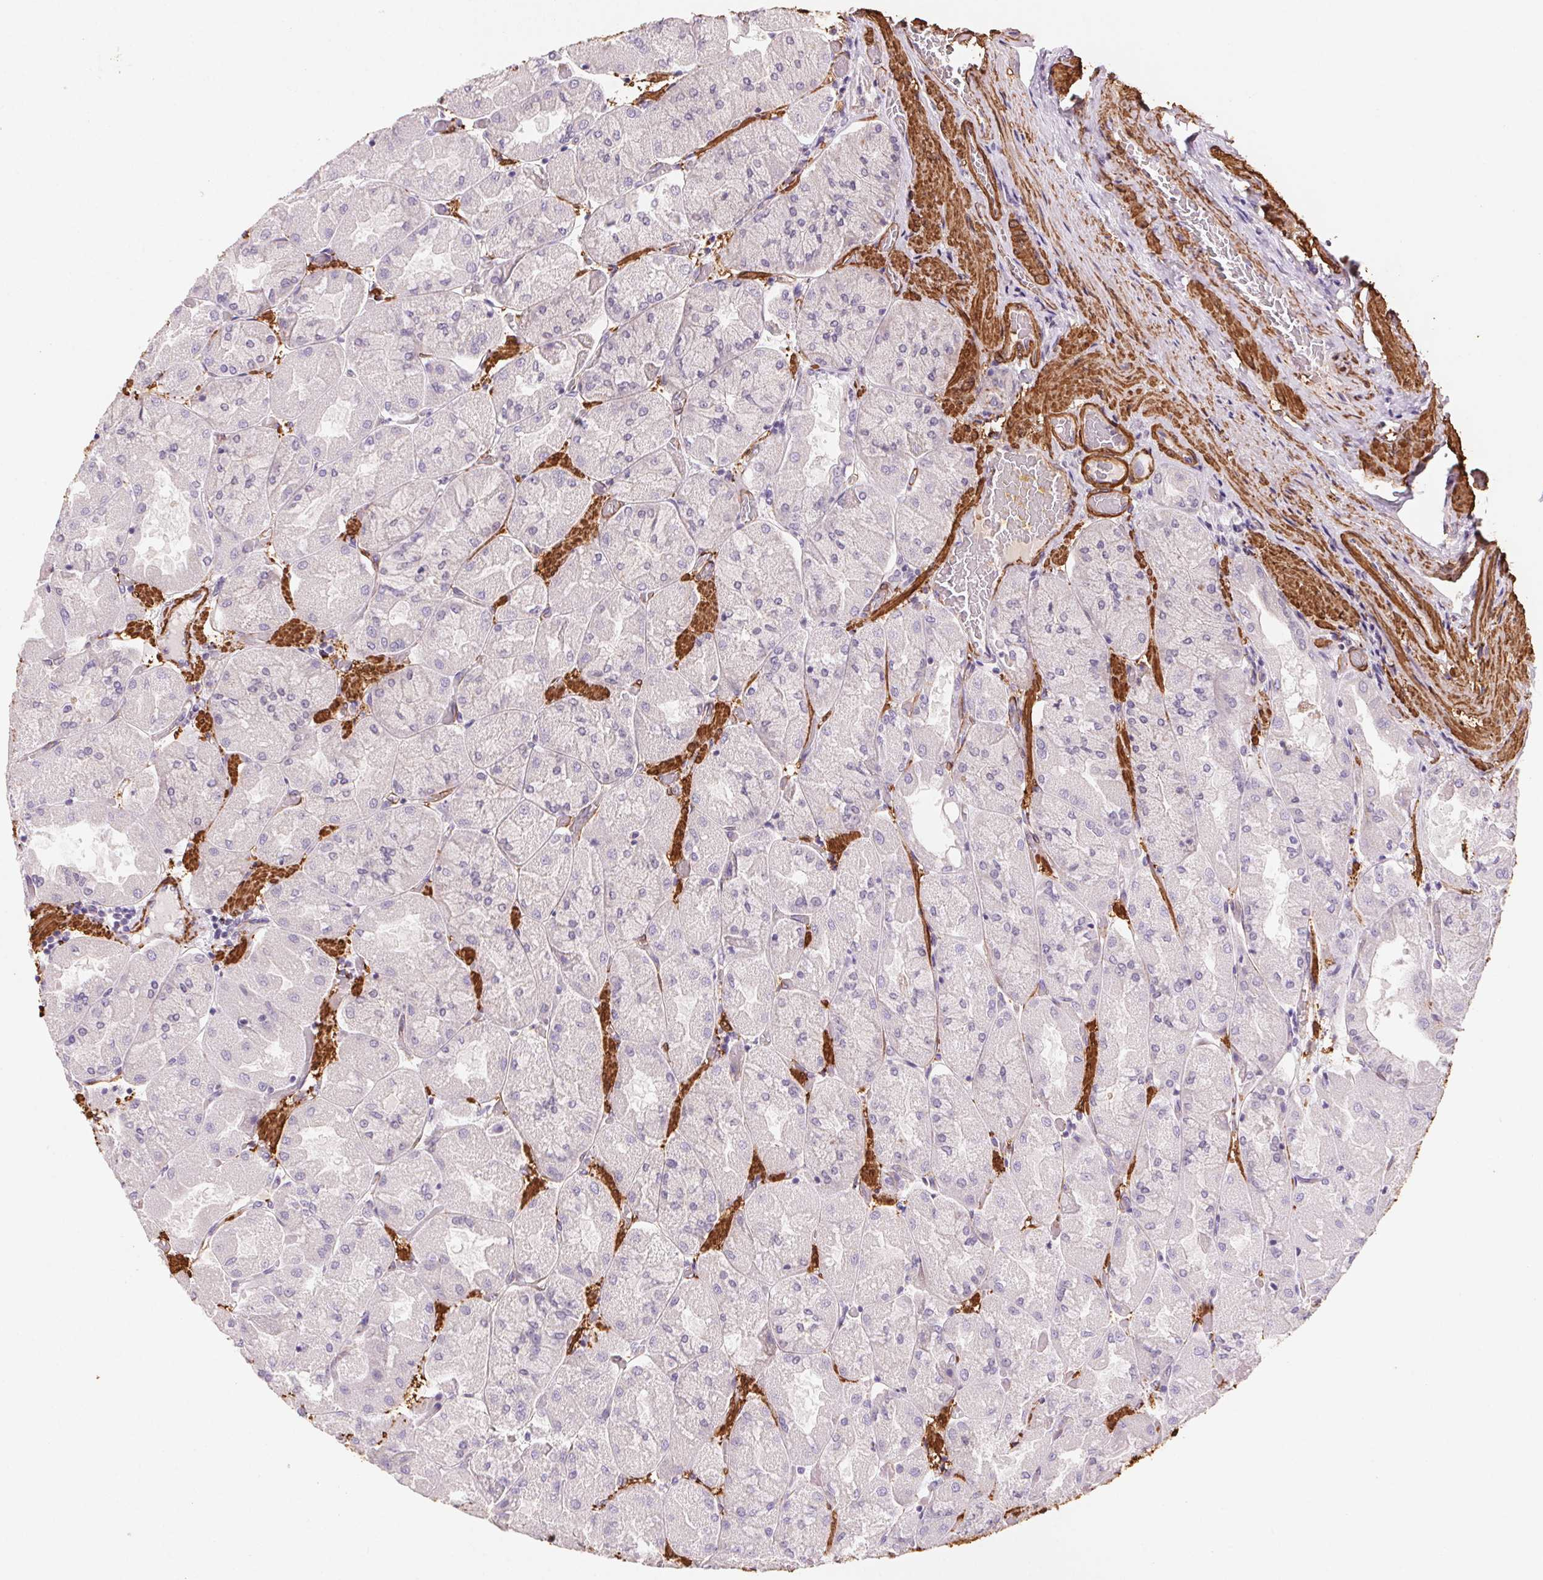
{"staining": {"intensity": "weak", "quantity": "<25%", "location": "cytoplasmic/membranous"}, "tissue": "stomach", "cell_type": "Glandular cells", "image_type": "normal", "snomed": [{"axis": "morphology", "description": "Normal tissue, NOS"}, {"axis": "topography", "description": "Stomach"}], "caption": "Glandular cells show no significant protein expression in unremarkable stomach. Brightfield microscopy of immunohistochemistry (IHC) stained with DAB (3,3'-diaminobenzidine) (brown) and hematoxylin (blue), captured at high magnification.", "gene": "GPX8", "patient": {"sex": "female", "age": 61}}